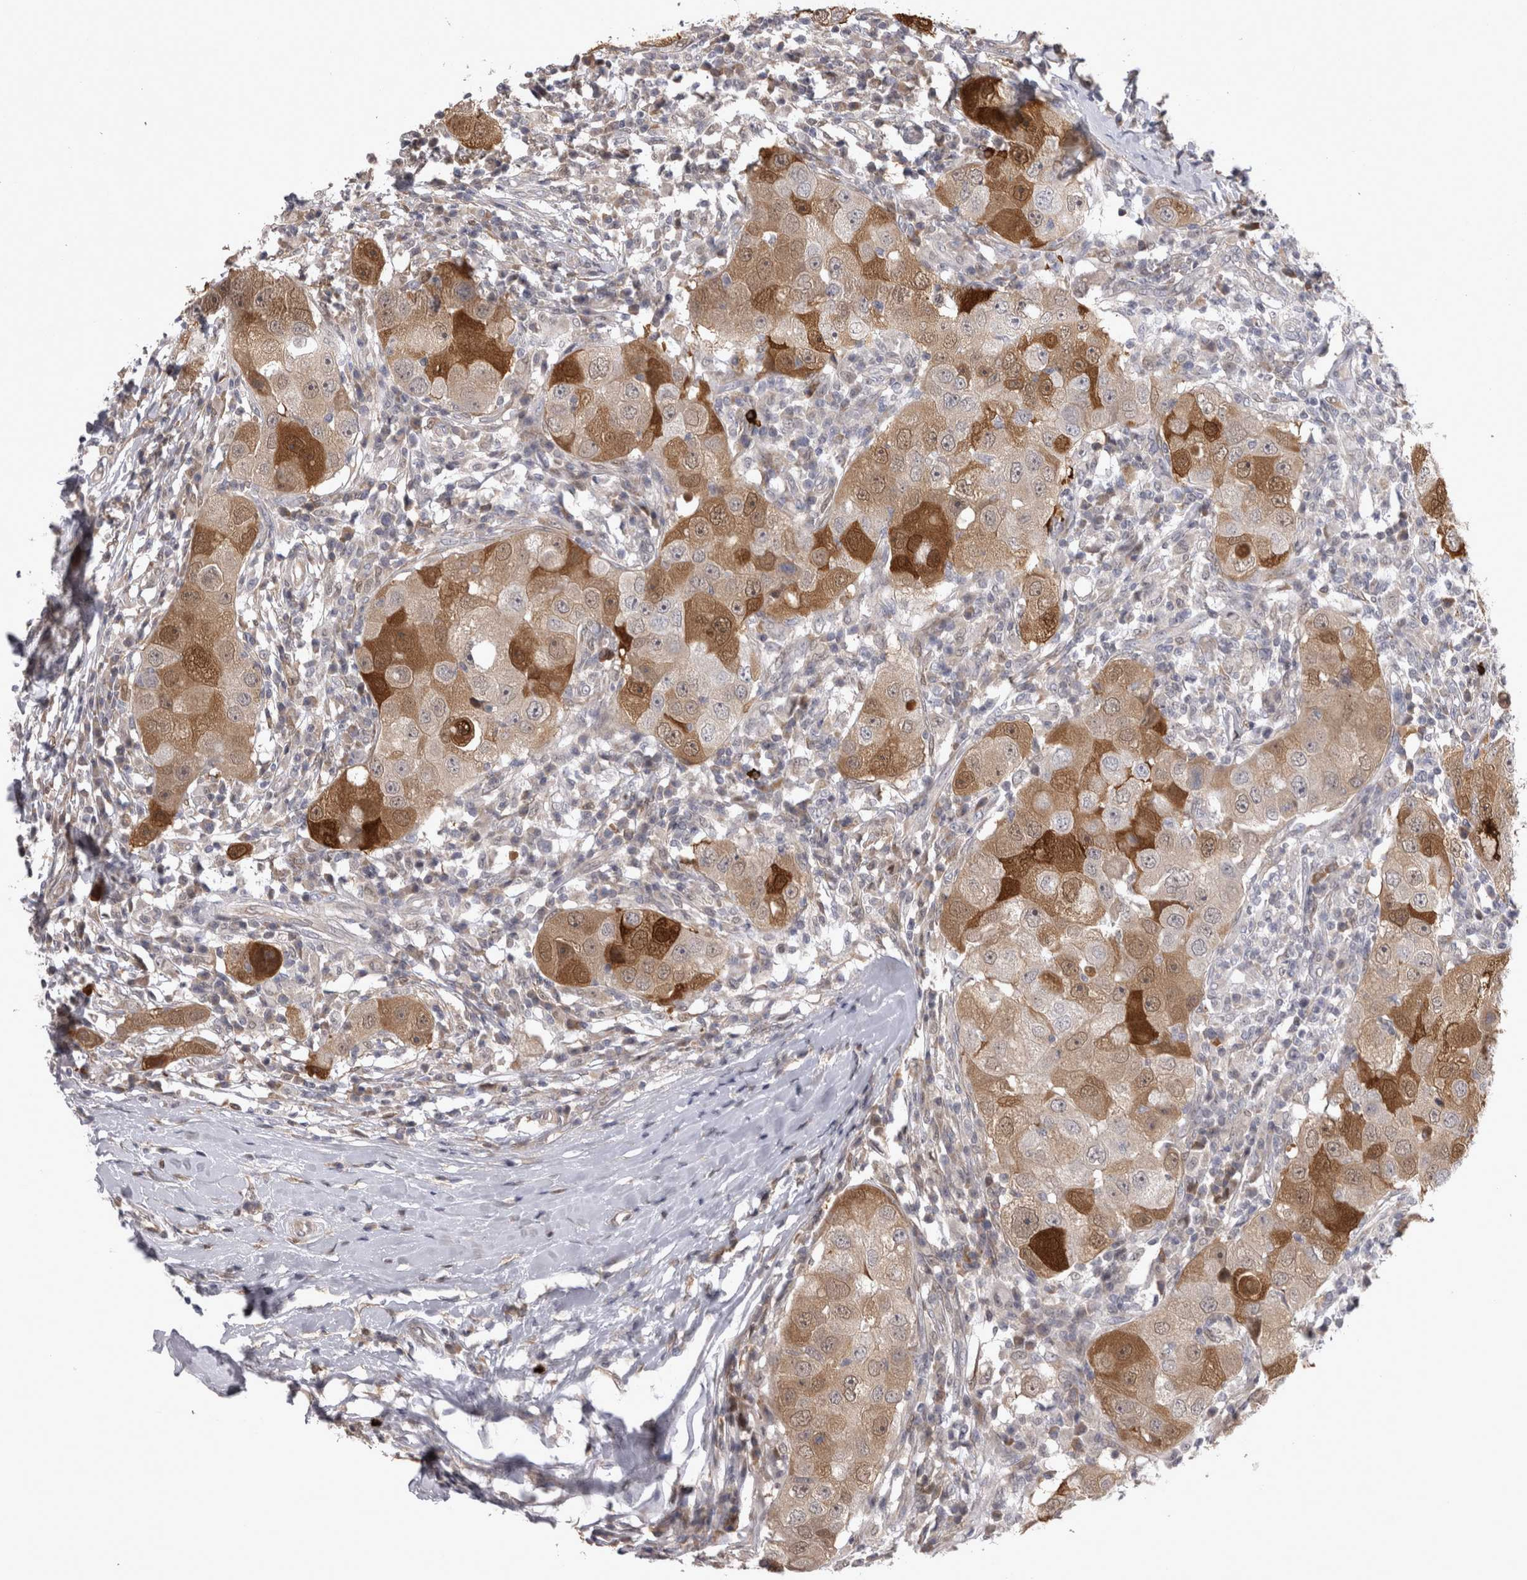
{"staining": {"intensity": "moderate", "quantity": "25%-75%", "location": "cytoplasmic/membranous,nuclear"}, "tissue": "breast cancer", "cell_type": "Tumor cells", "image_type": "cancer", "snomed": [{"axis": "morphology", "description": "Duct carcinoma"}, {"axis": "topography", "description": "Breast"}], "caption": "Tumor cells demonstrate medium levels of moderate cytoplasmic/membranous and nuclear expression in approximately 25%-75% of cells in breast cancer (infiltrating ductal carcinoma).", "gene": "CHIC2", "patient": {"sex": "female", "age": 27}}